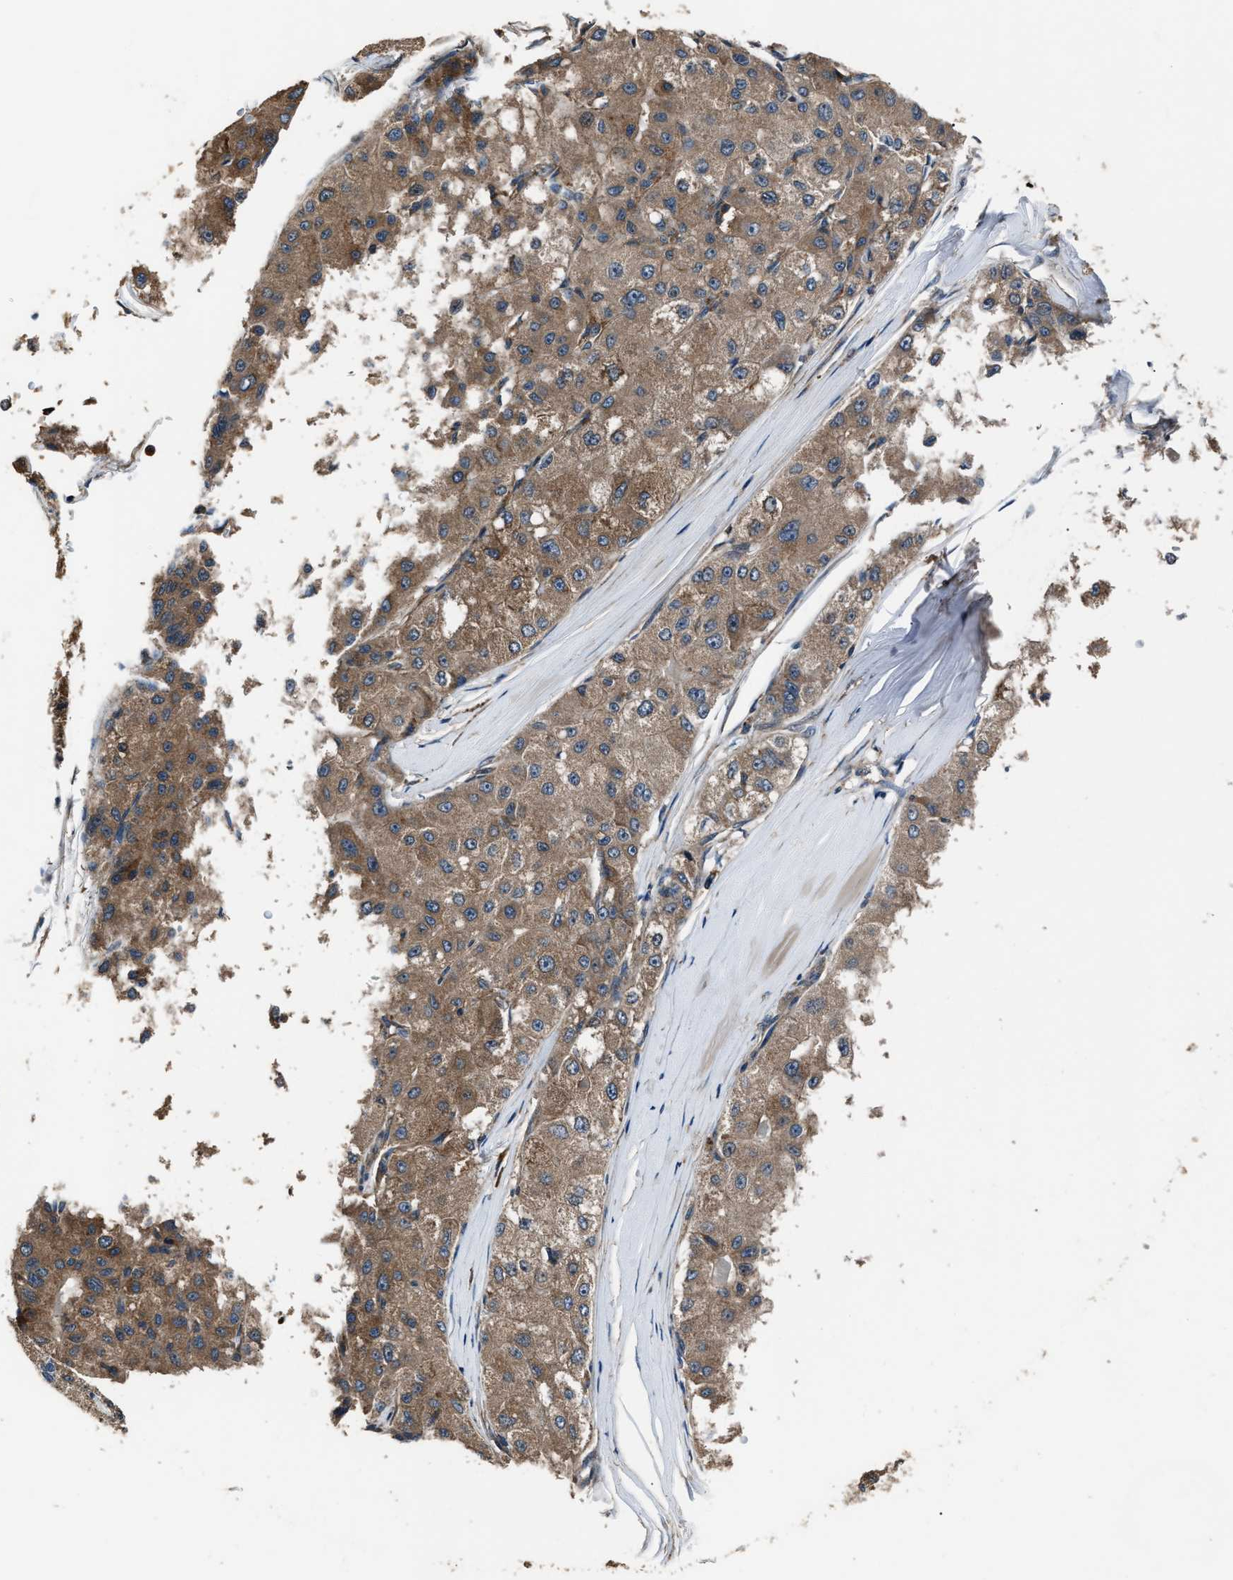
{"staining": {"intensity": "moderate", "quantity": ">75%", "location": "cytoplasmic/membranous"}, "tissue": "liver cancer", "cell_type": "Tumor cells", "image_type": "cancer", "snomed": [{"axis": "morphology", "description": "Carcinoma, Hepatocellular, NOS"}, {"axis": "topography", "description": "Liver"}], "caption": "IHC of liver cancer displays medium levels of moderate cytoplasmic/membranous expression in about >75% of tumor cells.", "gene": "IMPDH2", "patient": {"sex": "male", "age": 80}}